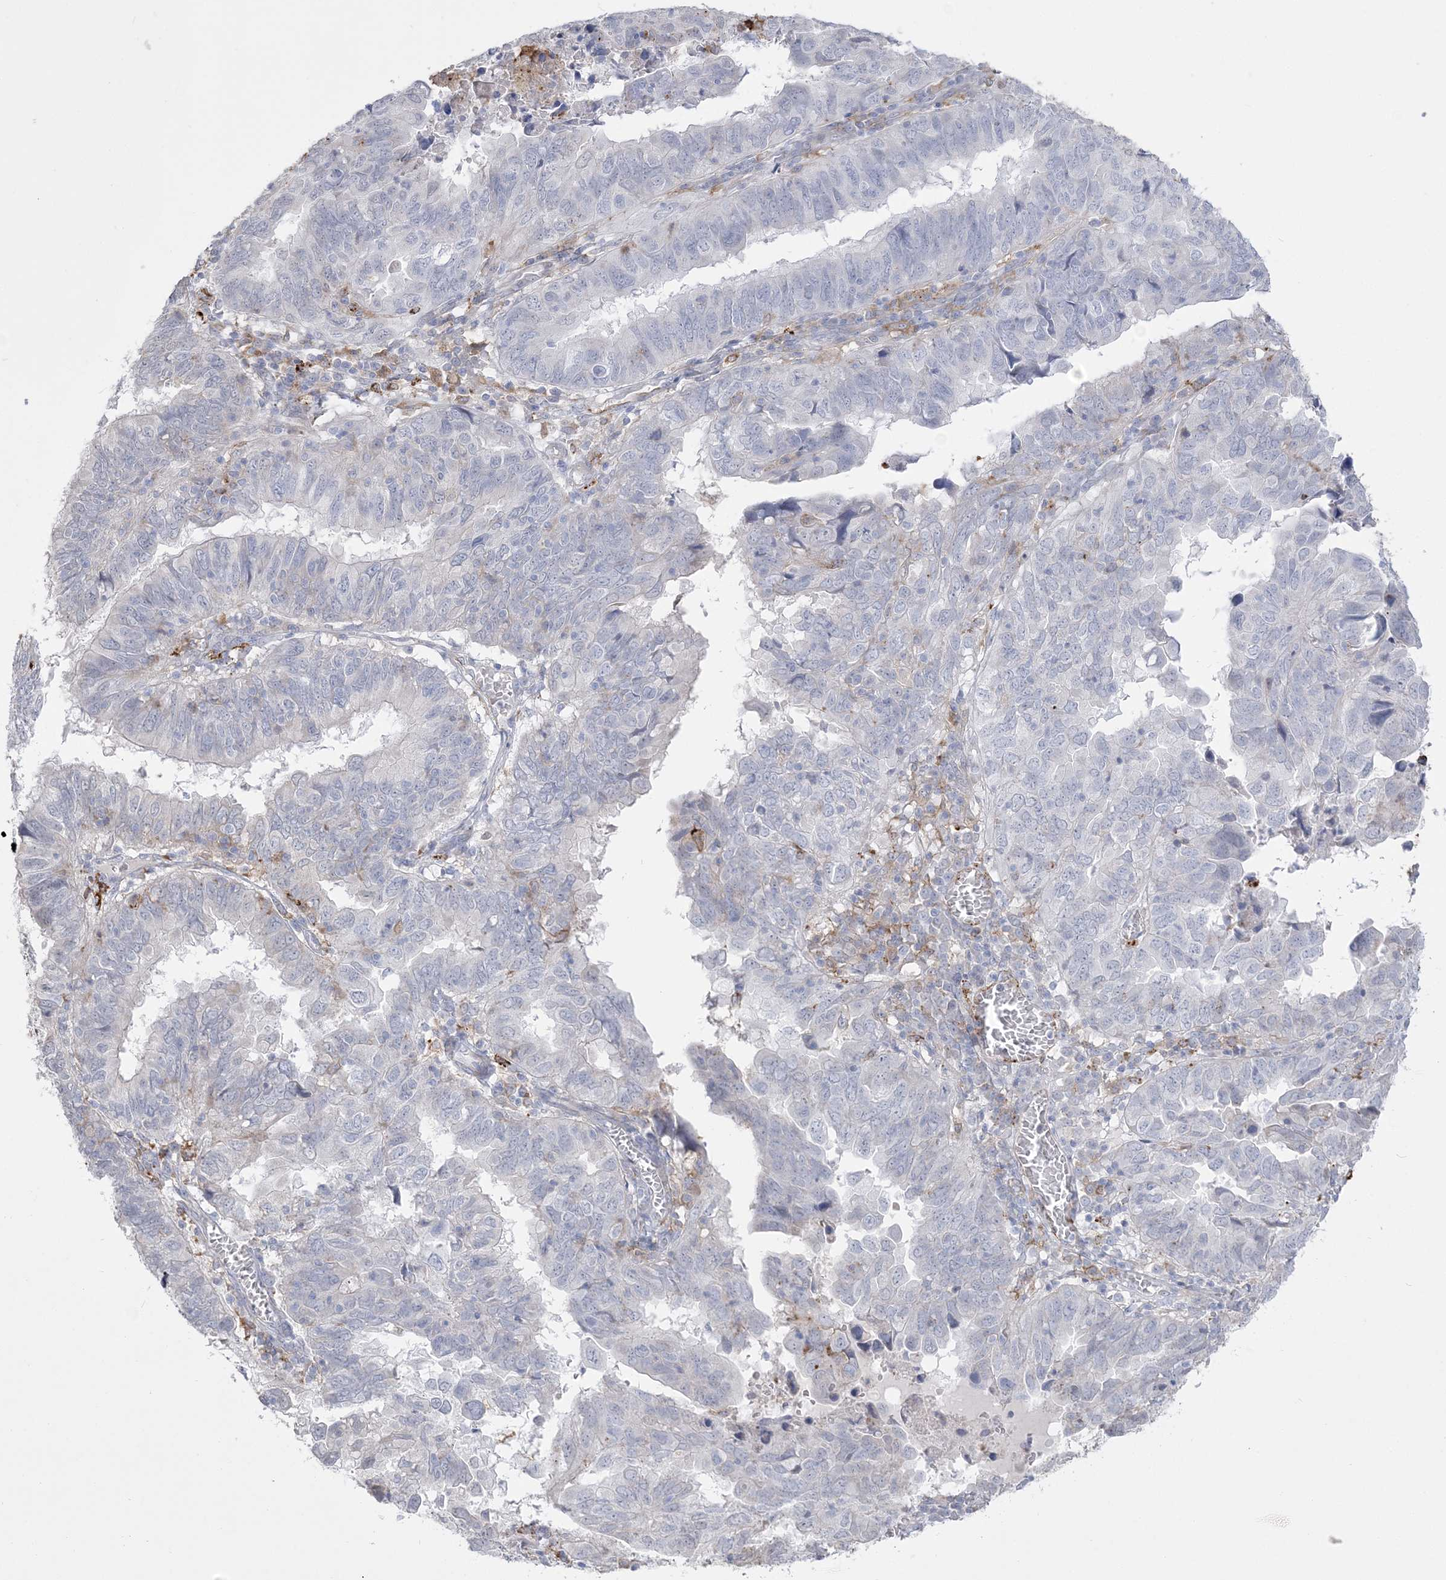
{"staining": {"intensity": "negative", "quantity": "none", "location": "none"}, "tissue": "endometrial cancer", "cell_type": "Tumor cells", "image_type": "cancer", "snomed": [{"axis": "morphology", "description": "Adenocarcinoma, NOS"}, {"axis": "topography", "description": "Uterus"}], "caption": "High power microscopy histopathology image of an IHC histopathology image of endometrial adenocarcinoma, revealing no significant expression in tumor cells. The staining is performed using DAB brown chromogen with nuclei counter-stained in using hematoxylin.", "gene": "HAAO", "patient": {"sex": "female", "age": 77}}